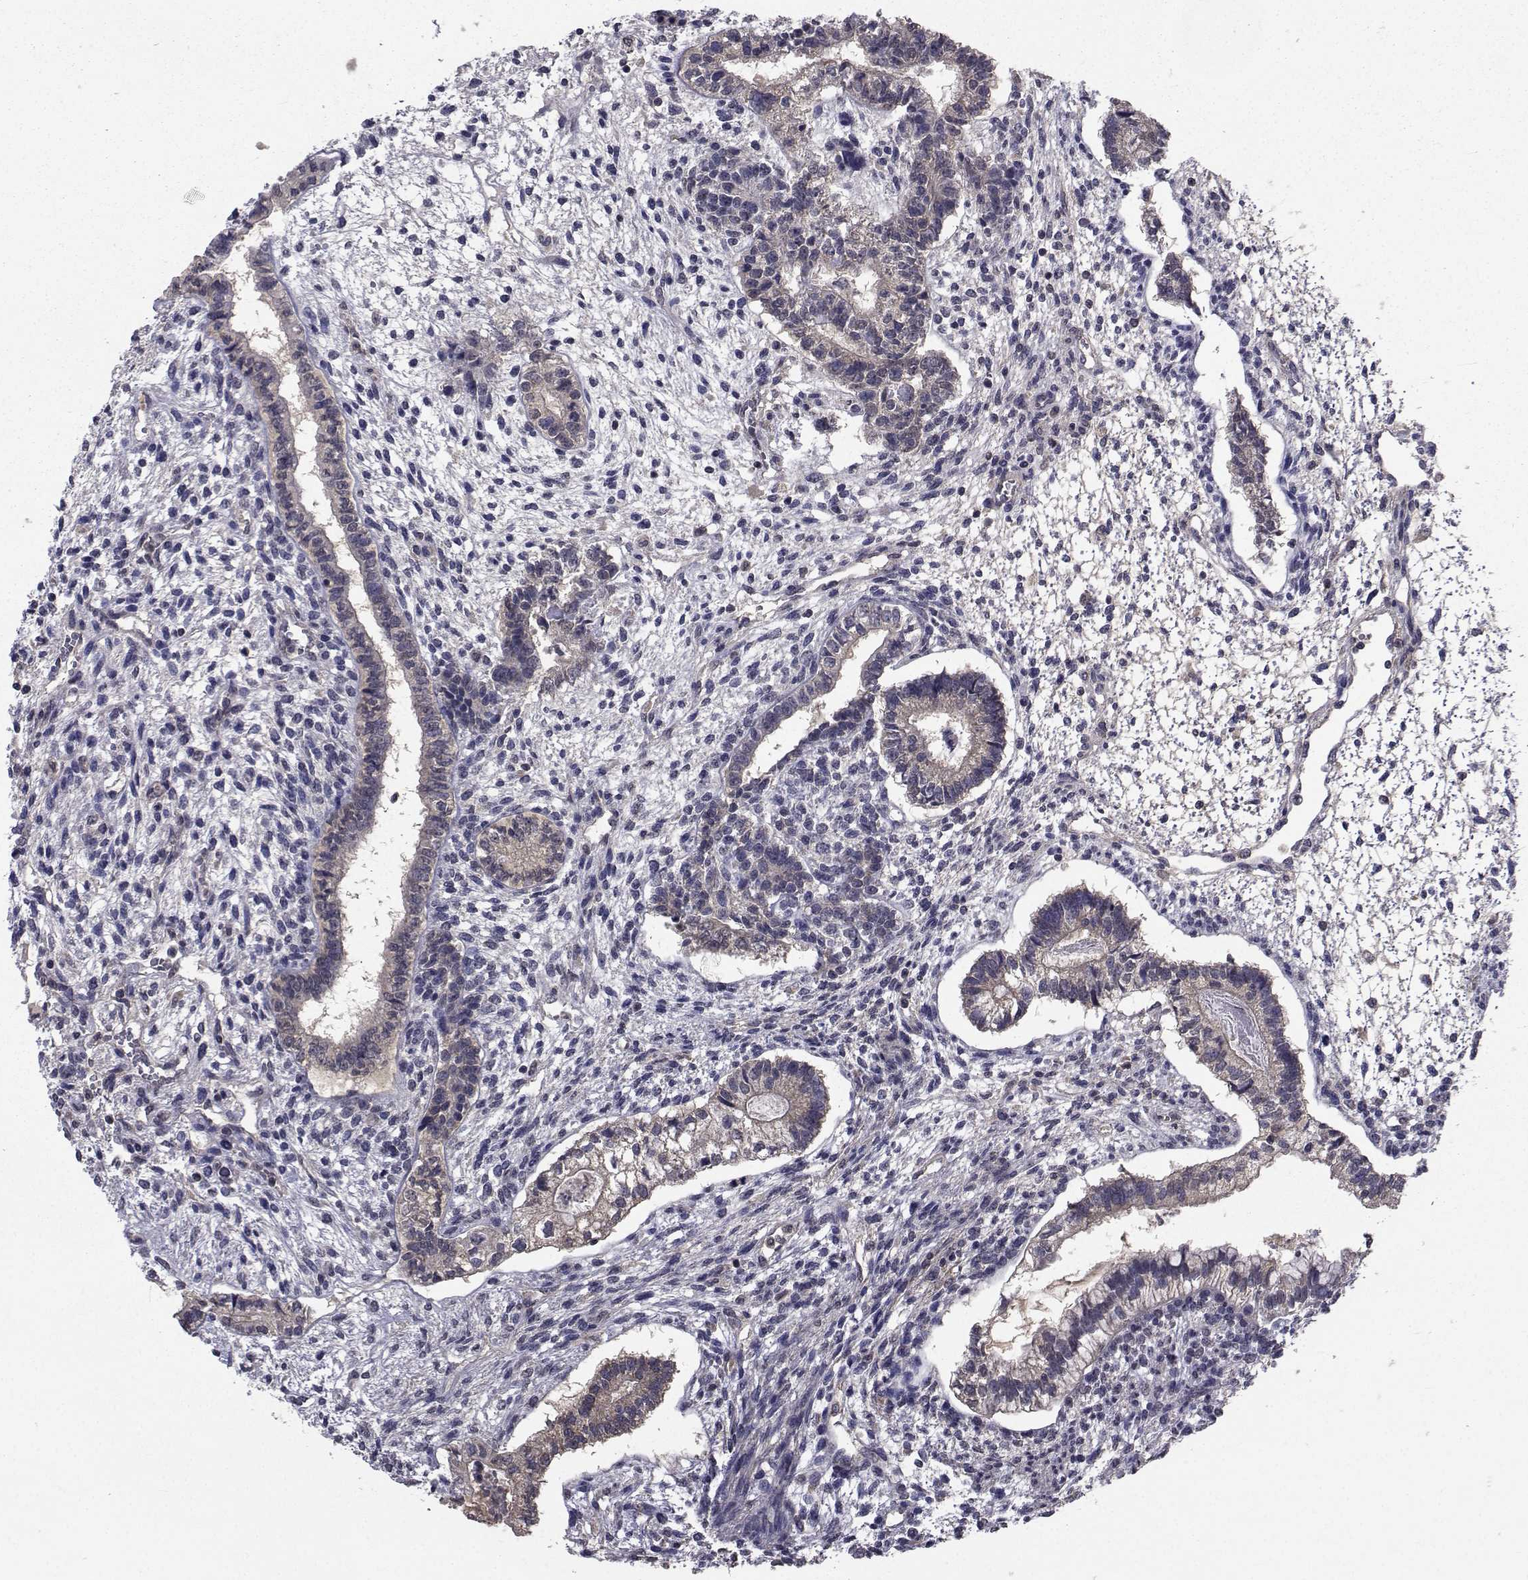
{"staining": {"intensity": "weak", "quantity": "25%-75%", "location": "cytoplasmic/membranous"}, "tissue": "testis cancer", "cell_type": "Tumor cells", "image_type": "cancer", "snomed": [{"axis": "morphology", "description": "Carcinoma, Embryonal, NOS"}, {"axis": "topography", "description": "Testis"}], "caption": "Immunohistochemistry of testis embryonal carcinoma reveals low levels of weak cytoplasmic/membranous expression in about 25%-75% of tumor cells. (Brightfield microscopy of DAB IHC at high magnification).", "gene": "CYP2S1", "patient": {"sex": "male", "age": 37}}